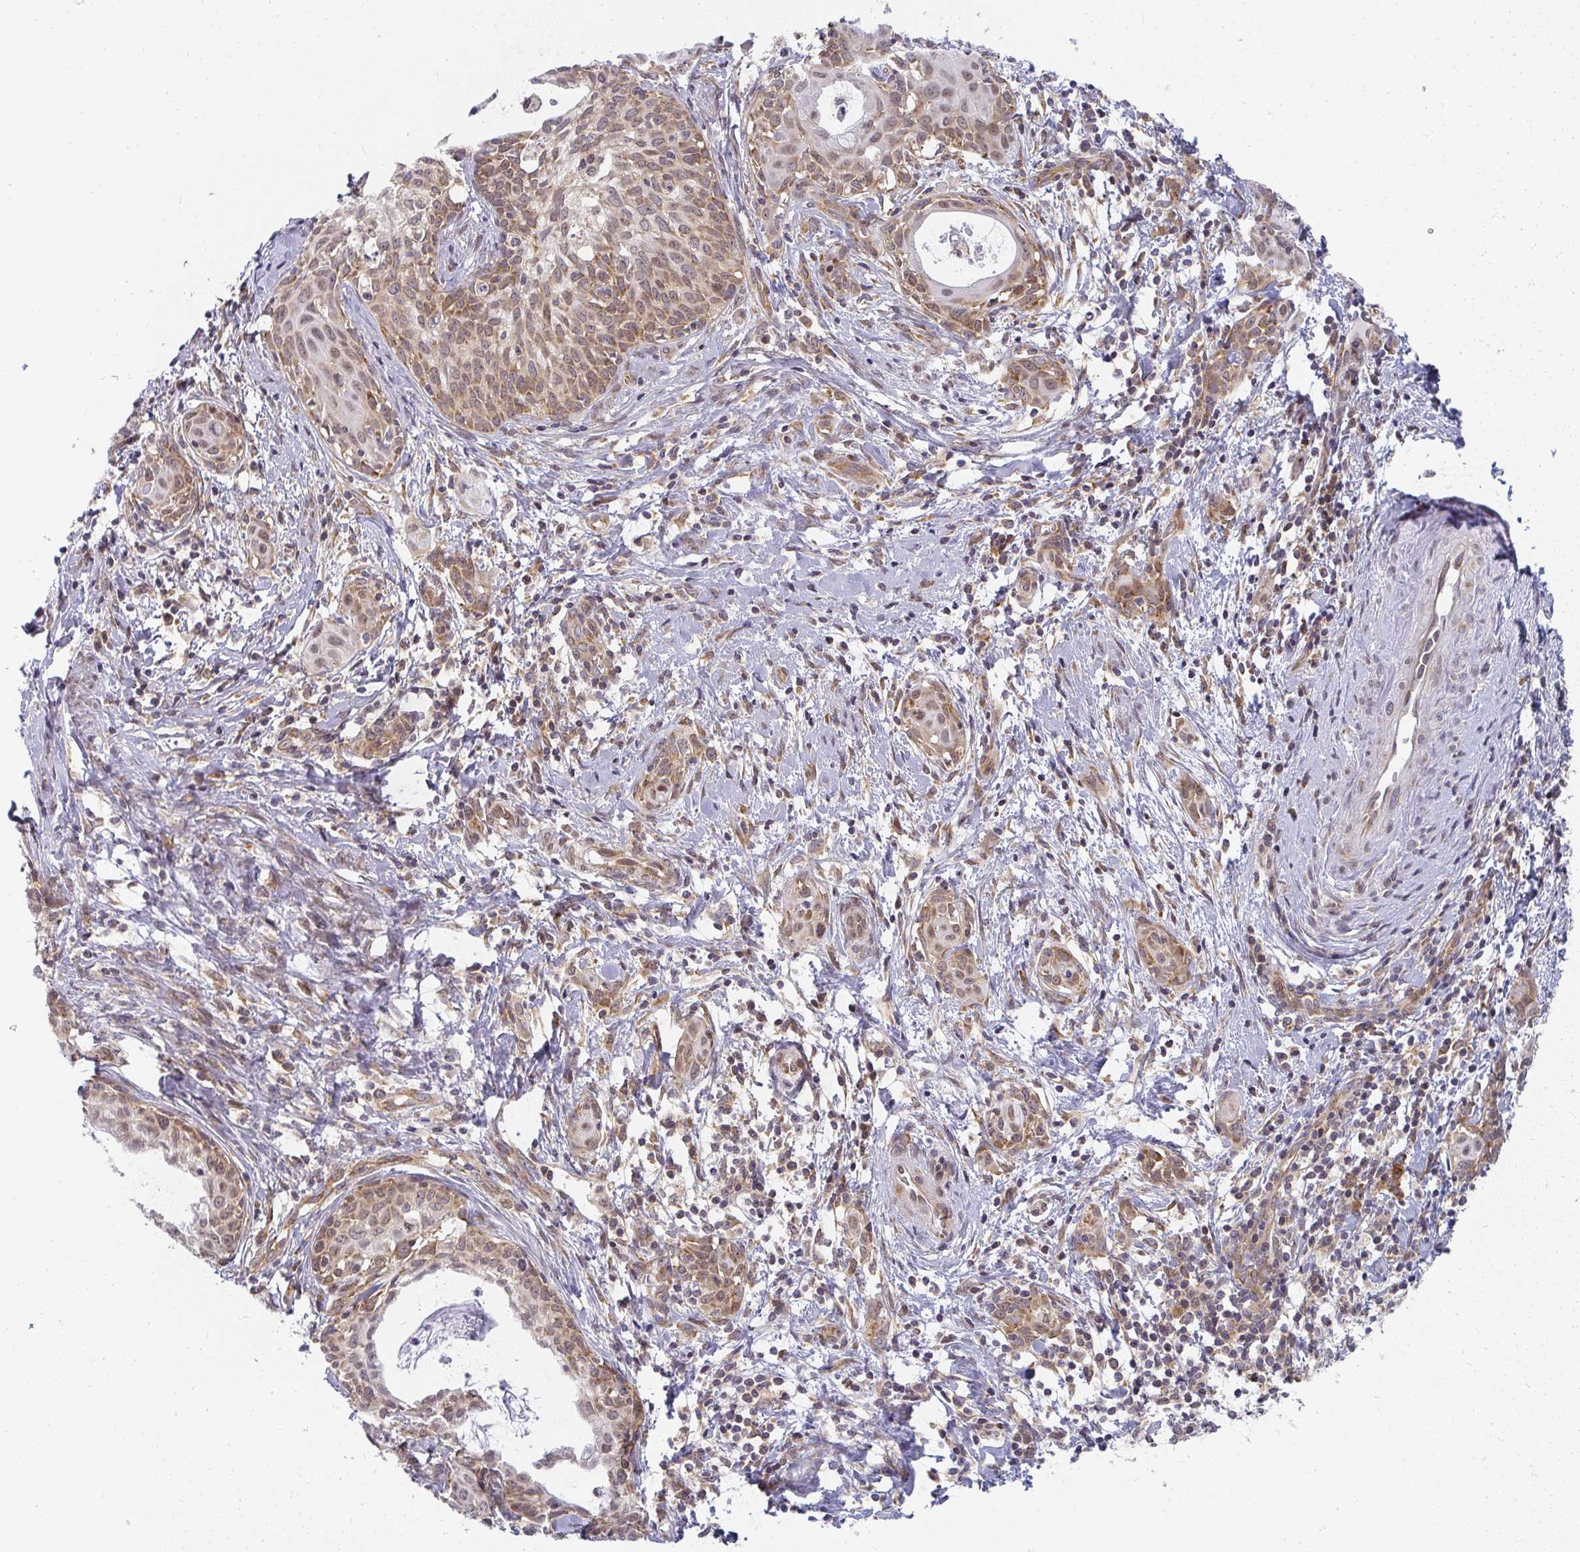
{"staining": {"intensity": "moderate", "quantity": "25%-75%", "location": "cytoplasmic/membranous,nuclear"}, "tissue": "cervical cancer", "cell_type": "Tumor cells", "image_type": "cancer", "snomed": [{"axis": "morphology", "description": "Squamous cell carcinoma, NOS"}, {"axis": "topography", "description": "Cervix"}], "caption": "DAB immunohistochemical staining of human cervical cancer (squamous cell carcinoma) shows moderate cytoplasmic/membranous and nuclear protein positivity in approximately 25%-75% of tumor cells. (IHC, brightfield microscopy, high magnification).", "gene": "SYNCRIP", "patient": {"sex": "female", "age": 52}}